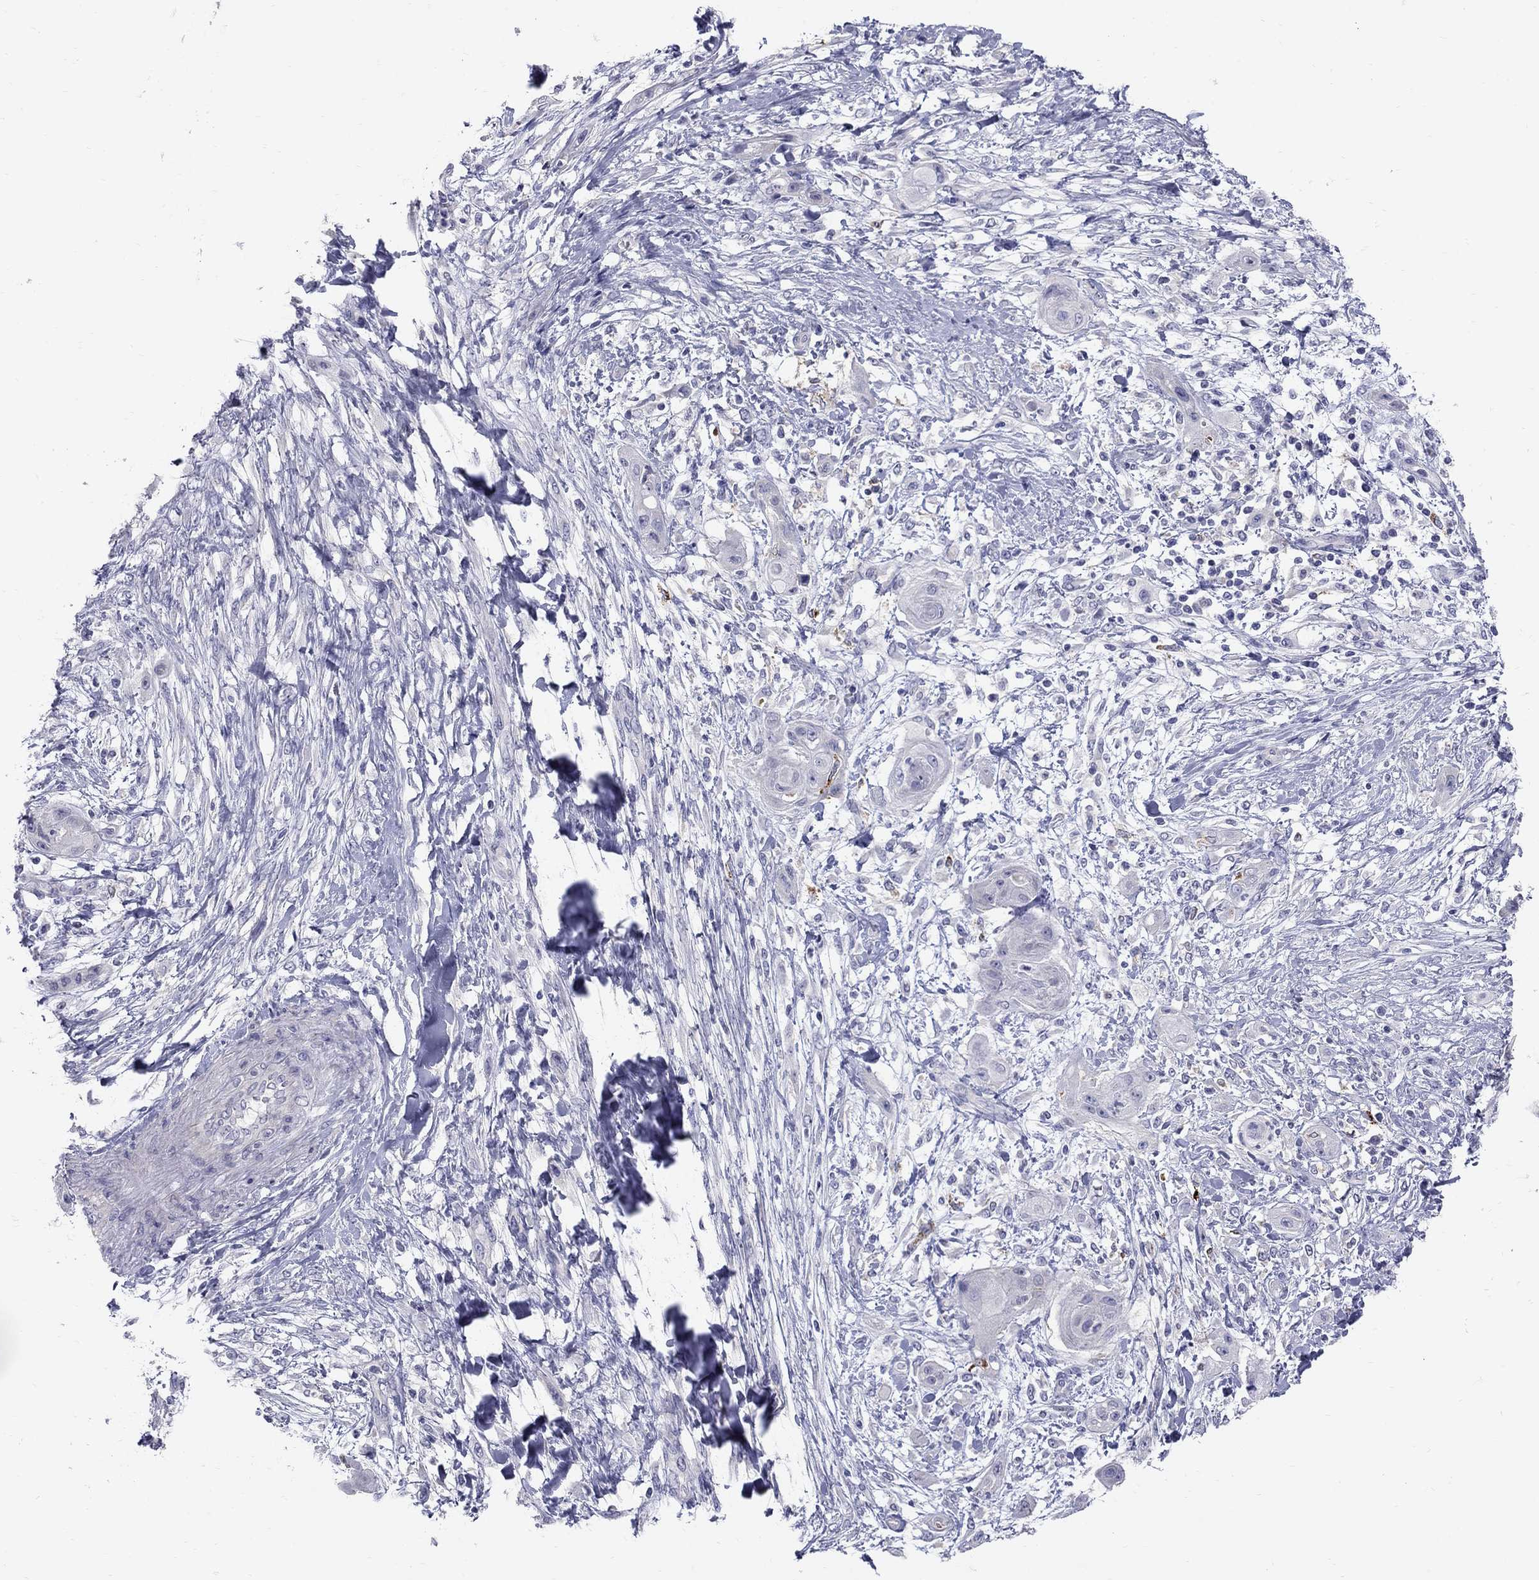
{"staining": {"intensity": "negative", "quantity": "none", "location": "none"}, "tissue": "skin cancer", "cell_type": "Tumor cells", "image_type": "cancer", "snomed": [{"axis": "morphology", "description": "Squamous cell carcinoma, NOS"}, {"axis": "topography", "description": "Skin"}], "caption": "Protein analysis of squamous cell carcinoma (skin) exhibits no significant expression in tumor cells.", "gene": "TP53TG5", "patient": {"sex": "male", "age": 62}}